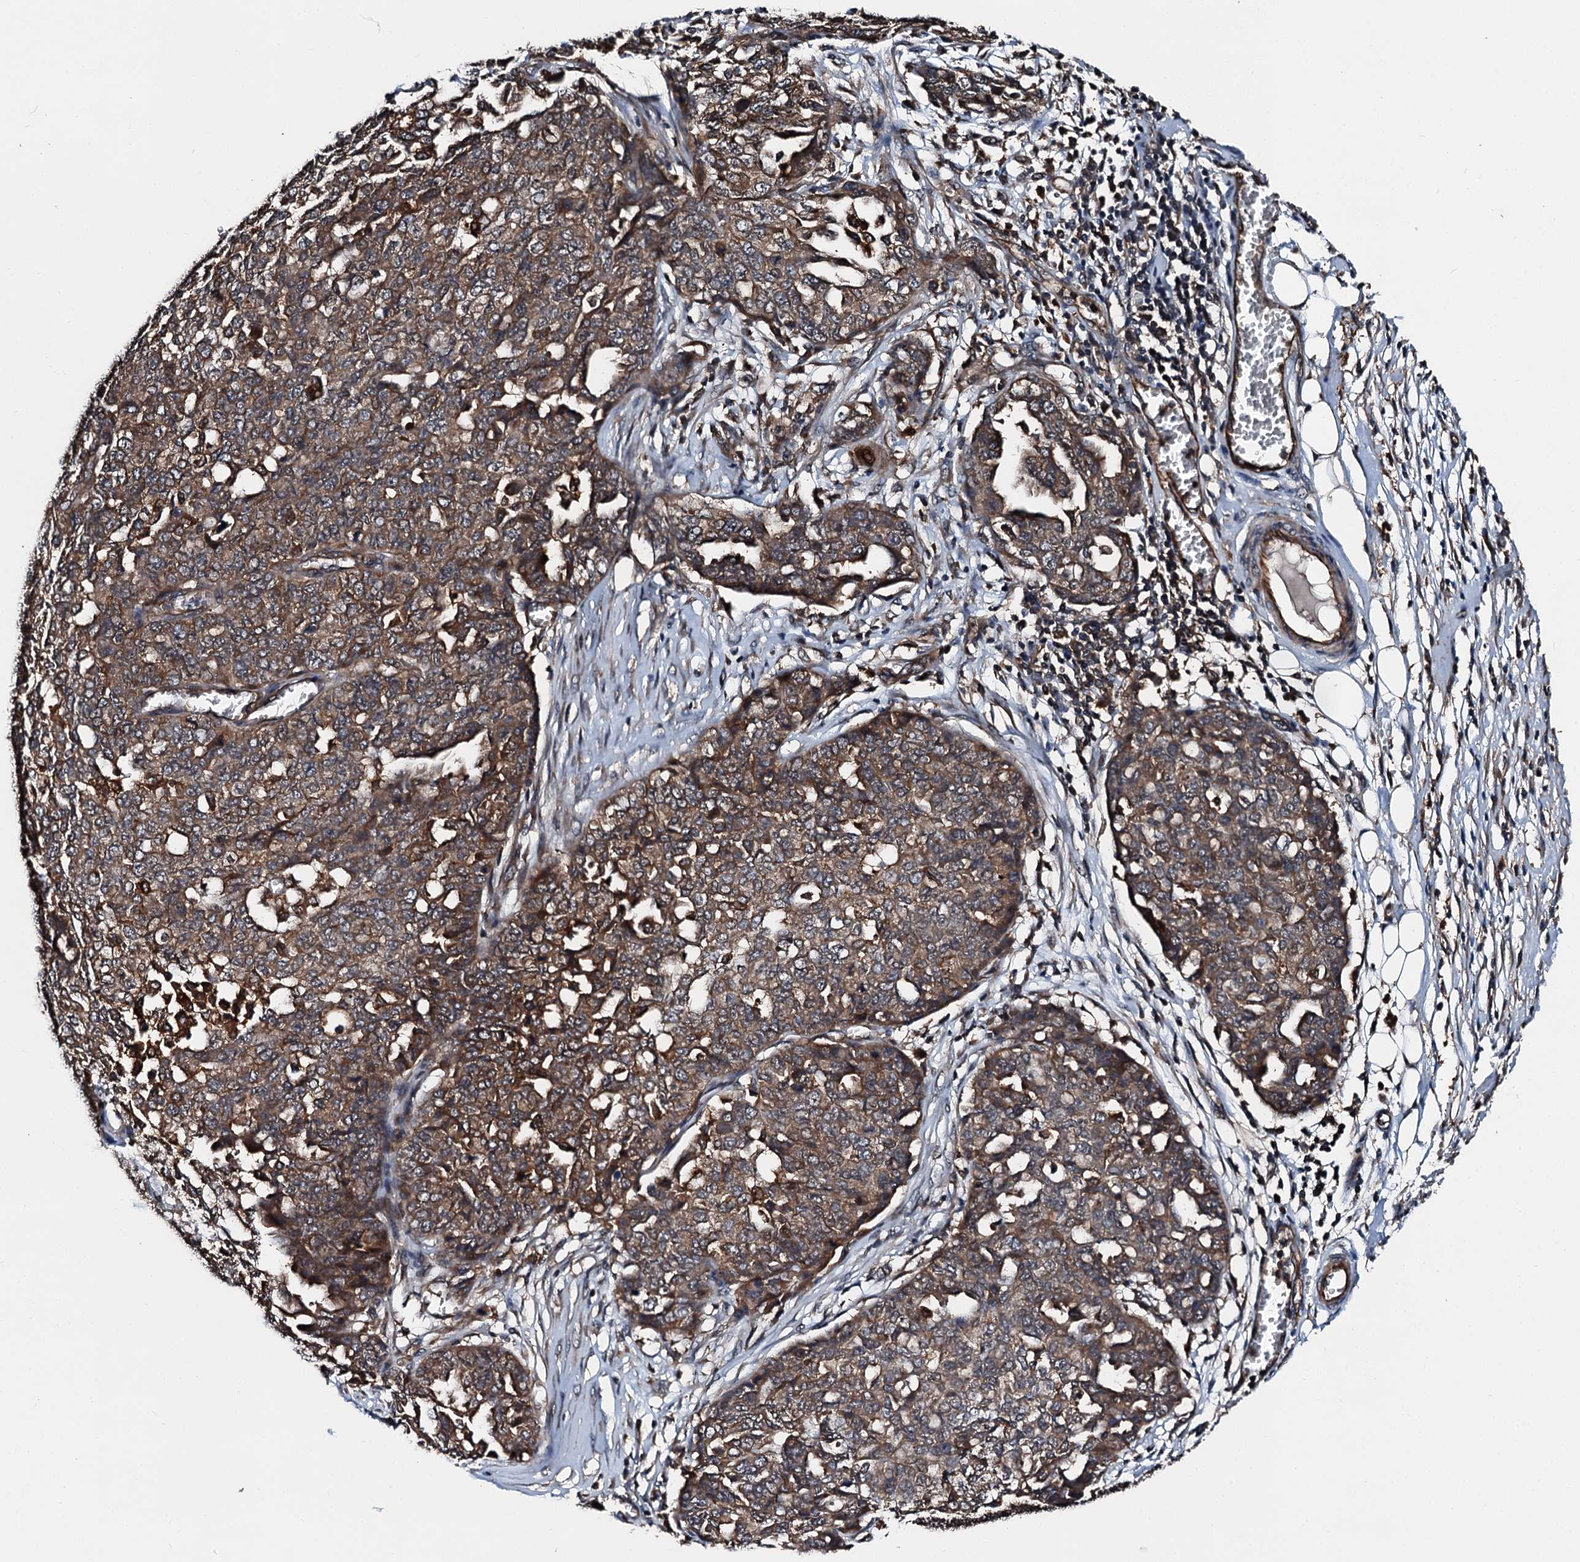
{"staining": {"intensity": "moderate", "quantity": ">75%", "location": "cytoplasmic/membranous"}, "tissue": "ovarian cancer", "cell_type": "Tumor cells", "image_type": "cancer", "snomed": [{"axis": "morphology", "description": "Cystadenocarcinoma, serous, NOS"}, {"axis": "topography", "description": "Soft tissue"}, {"axis": "topography", "description": "Ovary"}], "caption": "Human ovarian cancer stained with a protein marker demonstrates moderate staining in tumor cells.", "gene": "FGD4", "patient": {"sex": "female", "age": 57}}